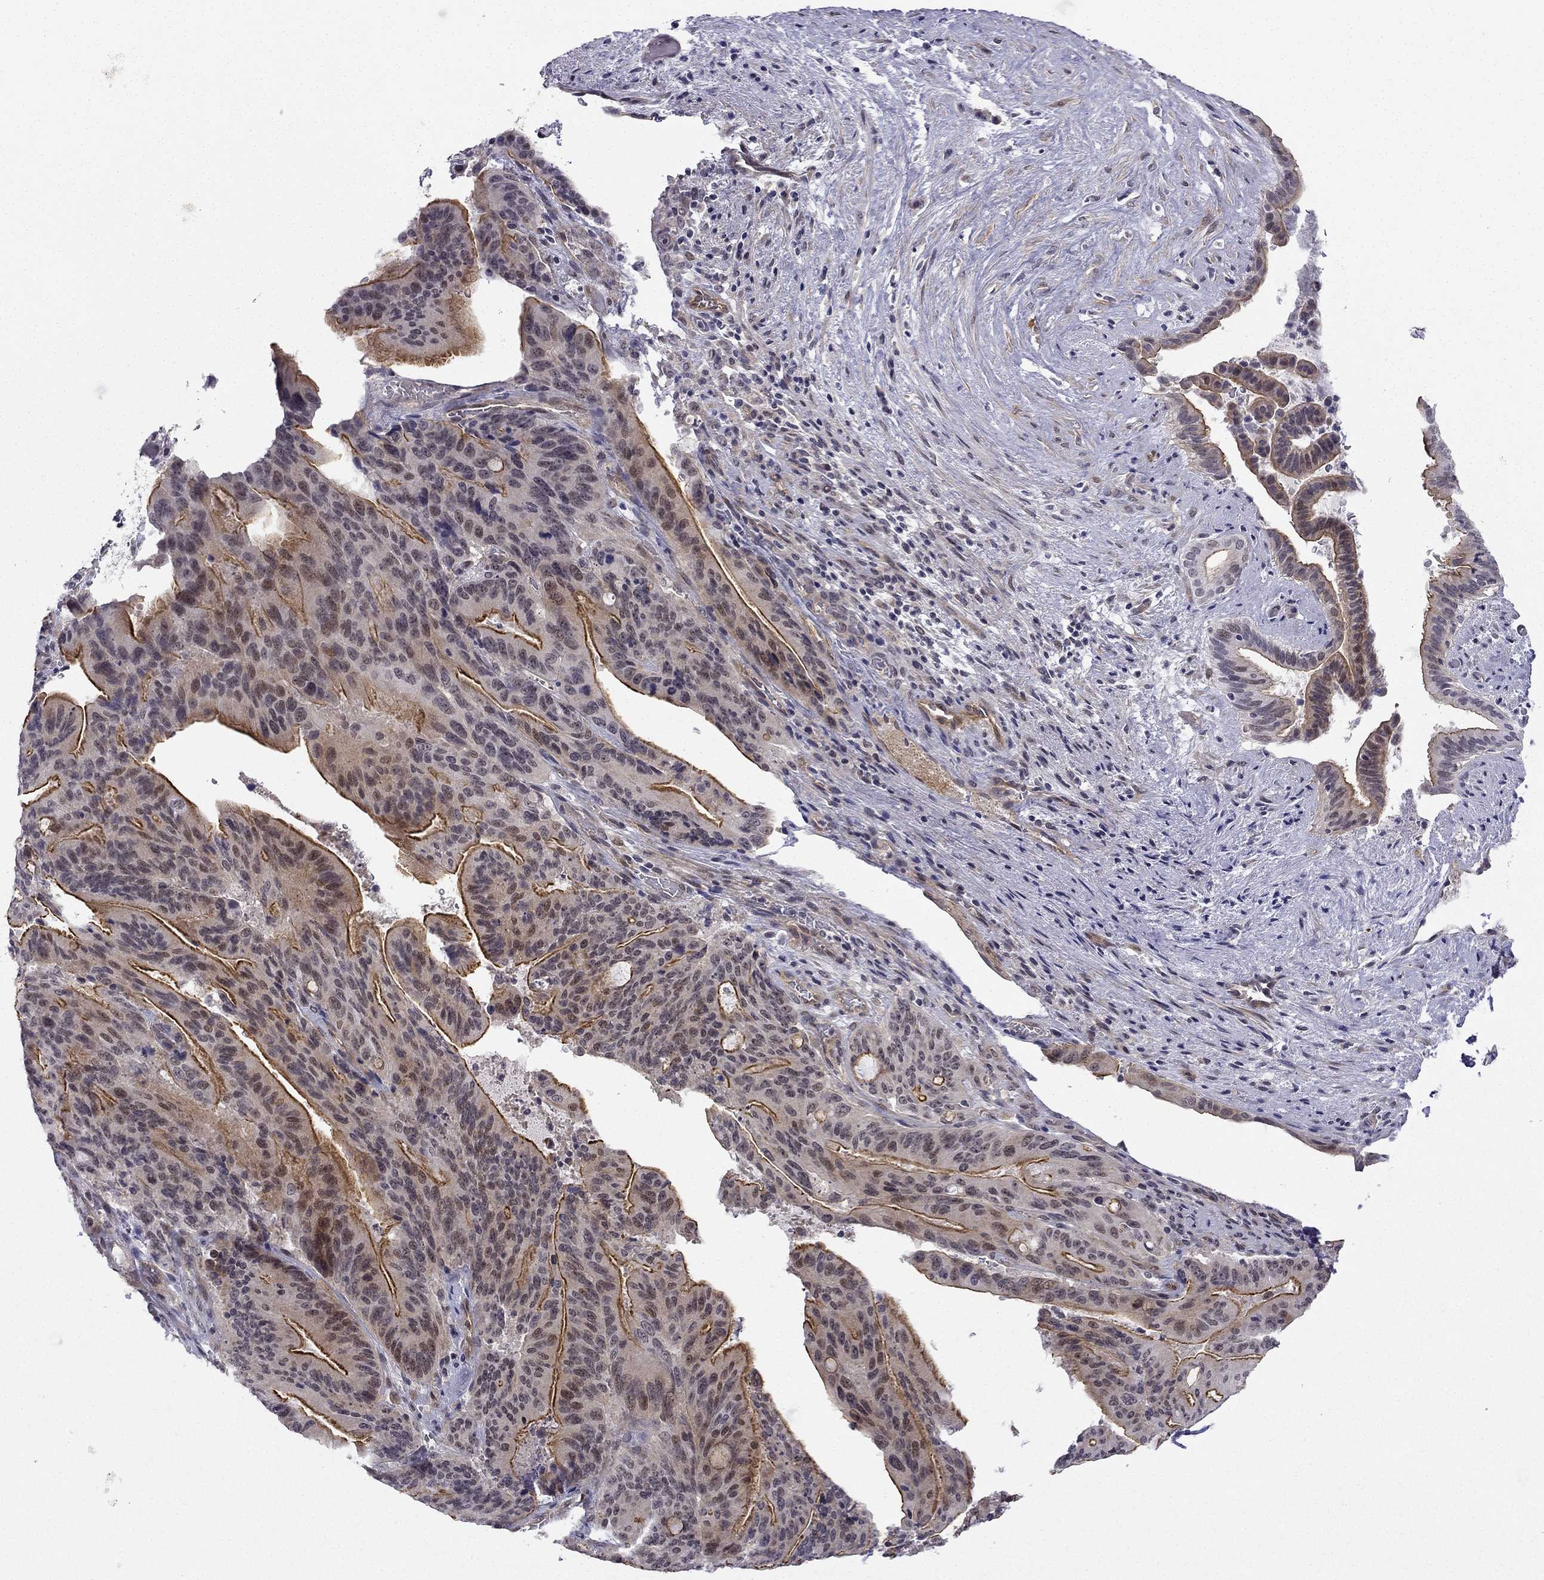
{"staining": {"intensity": "strong", "quantity": "25%-75%", "location": "cytoplasmic/membranous"}, "tissue": "liver cancer", "cell_type": "Tumor cells", "image_type": "cancer", "snomed": [{"axis": "morphology", "description": "Cholangiocarcinoma"}, {"axis": "topography", "description": "Liver"}], "caption": "Liver cholangiocarcinoma was stained to show a protein in brown. There is high levels of strong cytoplasmic/membranous positivity in approximately 25%-75% of tumor cells. Nuclei are stained in blue.", "gene": "CHST8", "patient": {"sex": "female", "age": 73}}